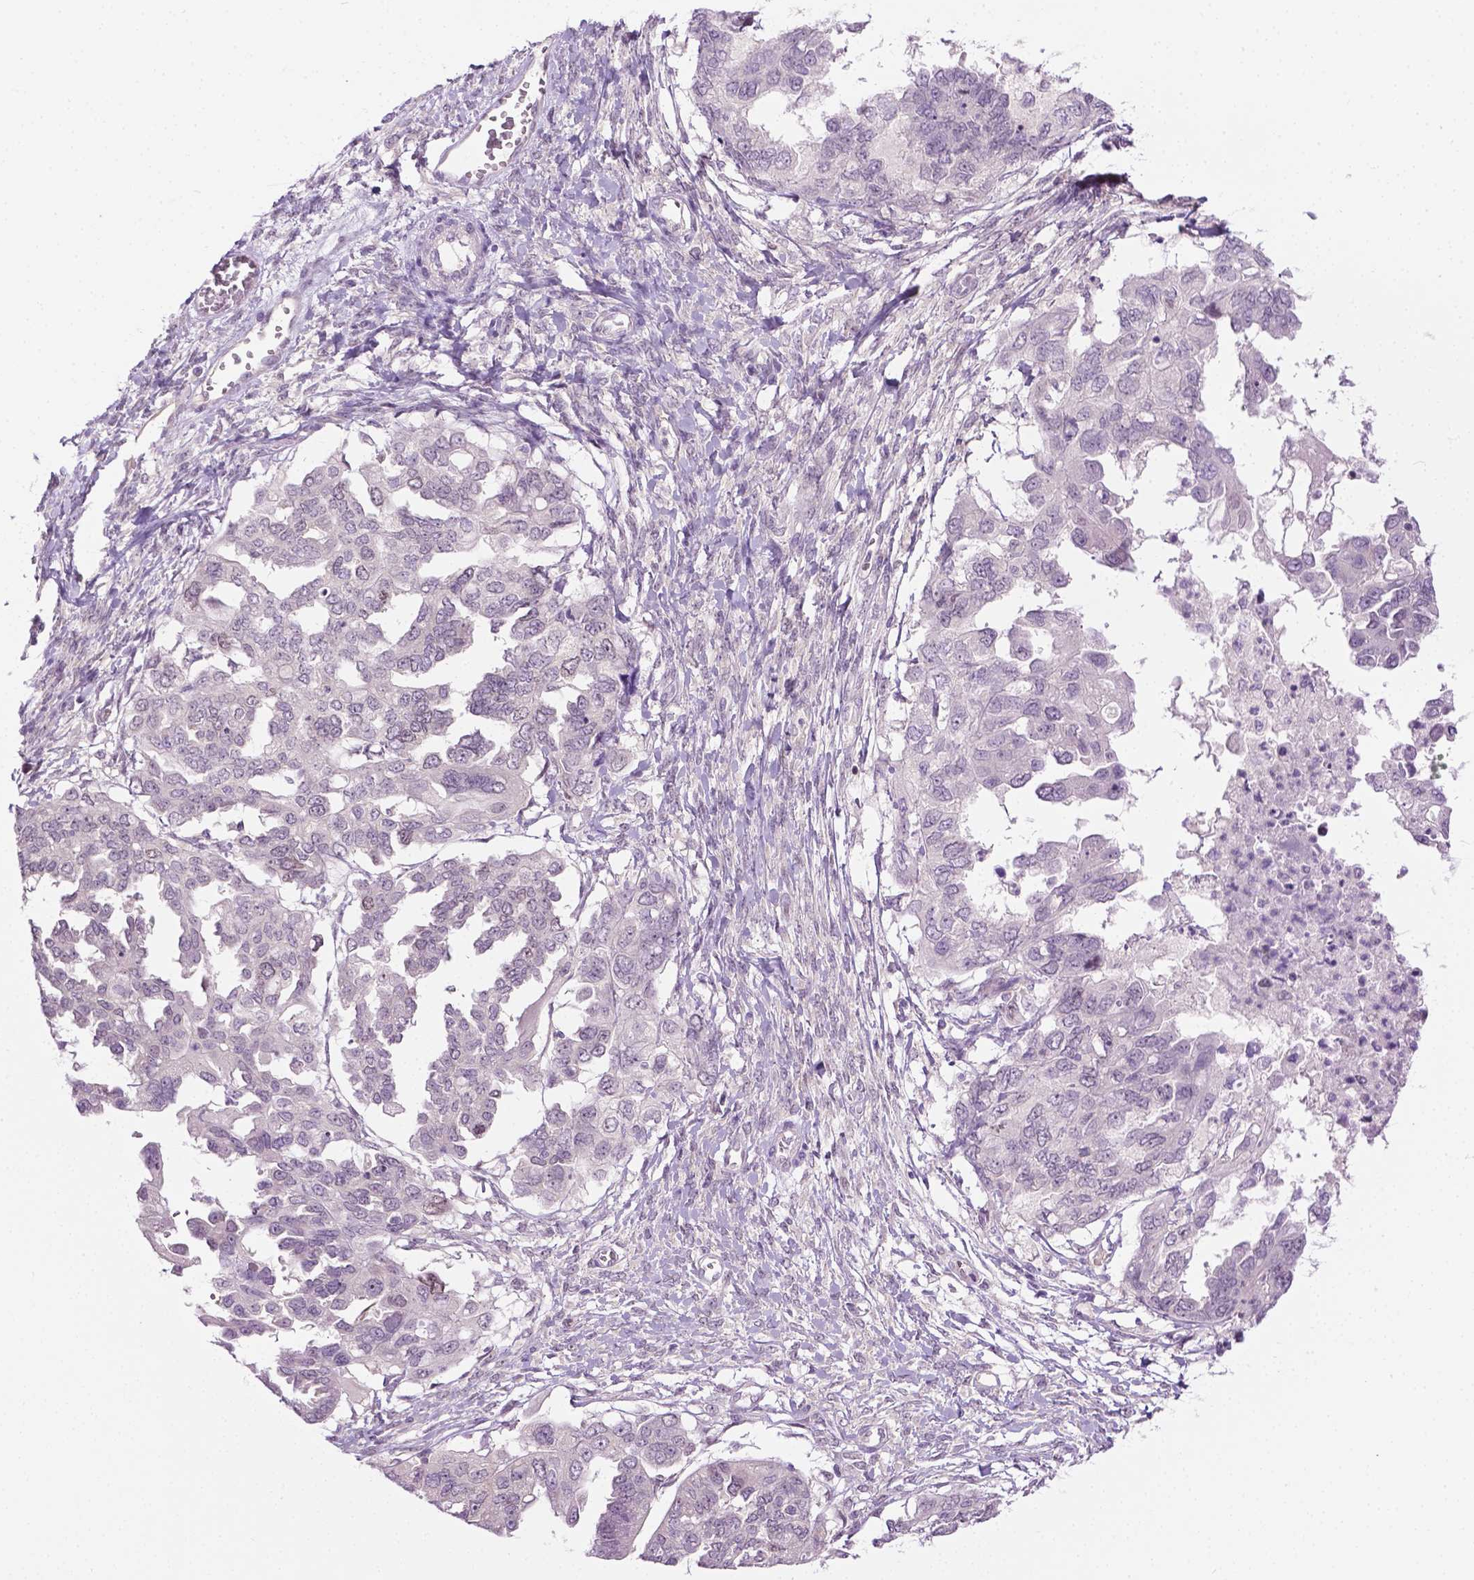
{"staining": {"intensity": "negative", "quantity": "none", "location": "none"}, "tissue": "ovarian cancer", "cell_type": "Tumor cells", "image_type": "cancer", "snomed": [{"axis": "morphology", "description": "Cystadenocarcinoma, serous, NOS"}, {"axis": "topography", "description": "Ovary"}], "caption": "DAB (3,3'-diaminobenzidine) immunohistochemical staining of human ovarian serous cystadenocarcinoma displays no significant positivity in tumor cells.", "gene": "DENND4A", "patient": {"sex": "female", "age": 53}}